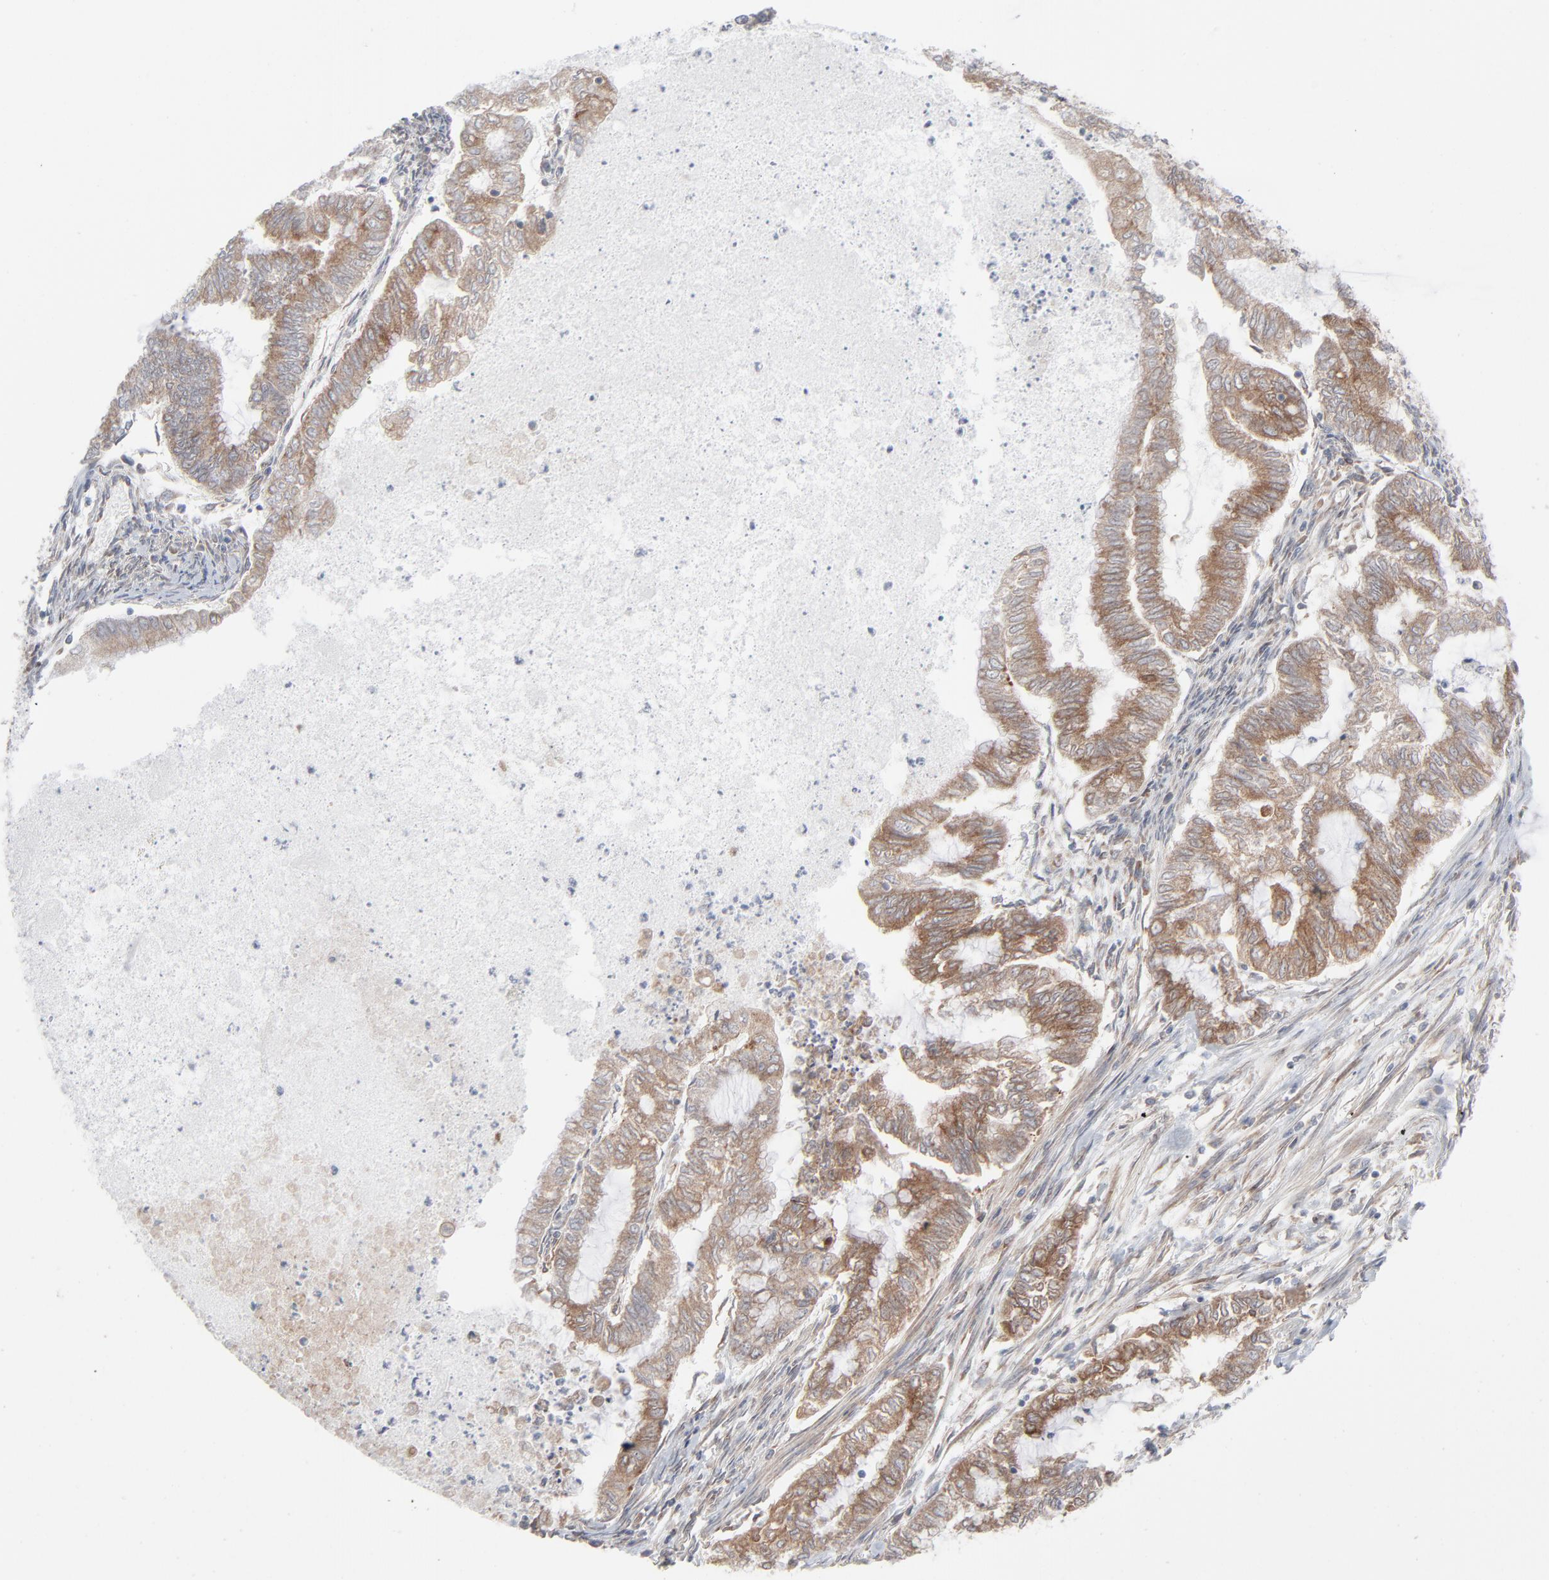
{"staining": {"intensity": "moderate", "quantity": ">75%", "location": "cytoplasmic/membranous"}, "tissue": "endometrial cancer", "cell_type": "Tumor cells", "image_type": "cancer", "snomed": [{"axis": "morphology", "description": "Adenocarcinoma, NOS"}, {"axis": "topography", "description": "Endometrium"}], "caption": "High-power microscopy captured an immunohistochemistry micrograph of endometrial cancer (adenocarcinoma), revealing moderate cytoplasmic/membranous positivity in about >75% of tumor cells.", "gene": "KDSR", "patient": {"sex": "female", "age": 79}}